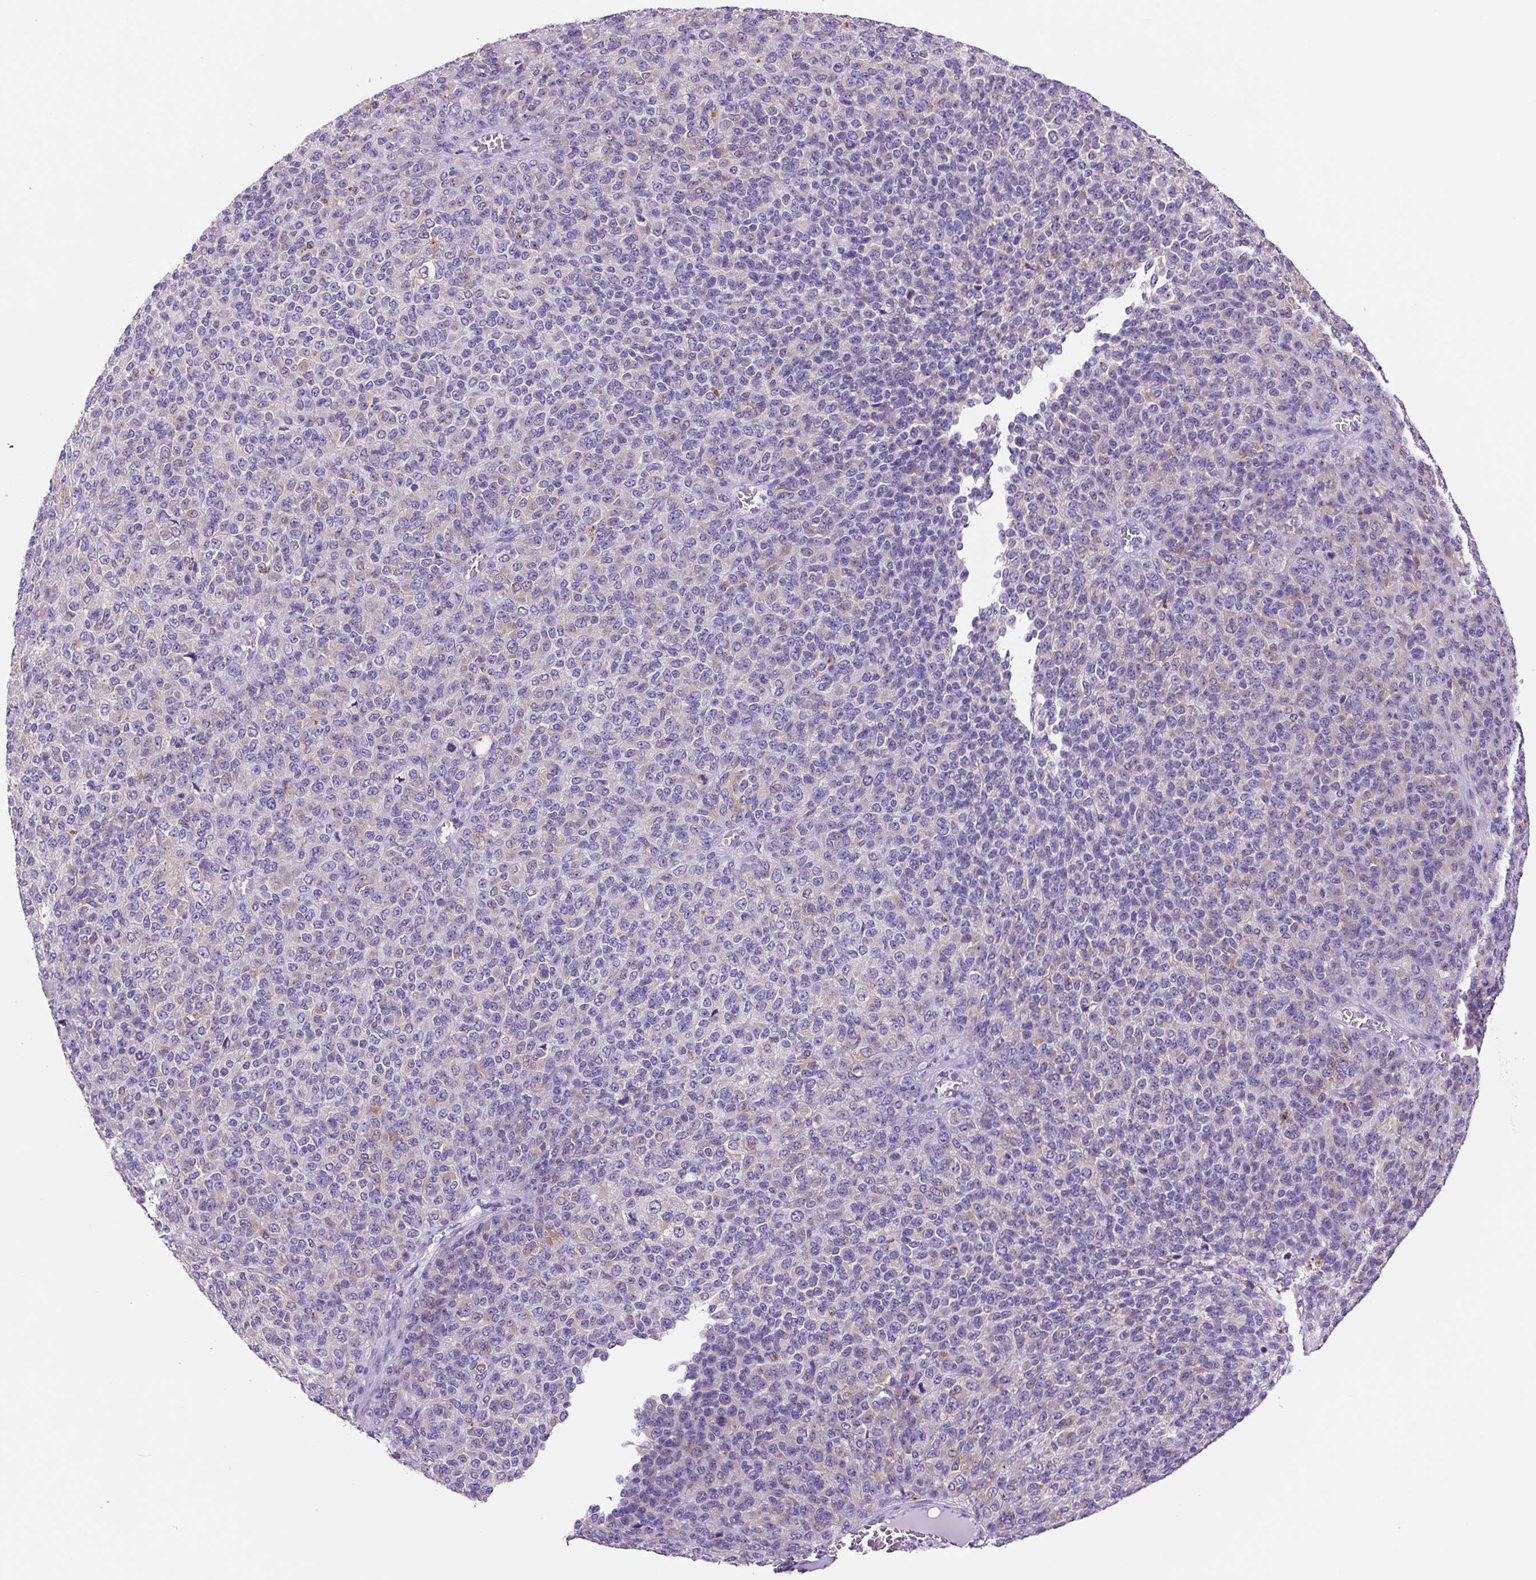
{"staining": {"intensity": "negative", "quantity": "none", "location": "none"}, "tissue": "melanoma", "cell_type": "Tumor cells", "image_type": "cancer", "snomed": [{"axis": "morphology", "description": "Malignant melanoma, Metastatic site"}, {"axis": "topography", "description": "Brain"}], "caption": "Immunohistochemistry (IHC) of human melanoma displays no expression in tumor cells.", "gene": "LCN10", "patient": {"sex": "female", "age": 56}}